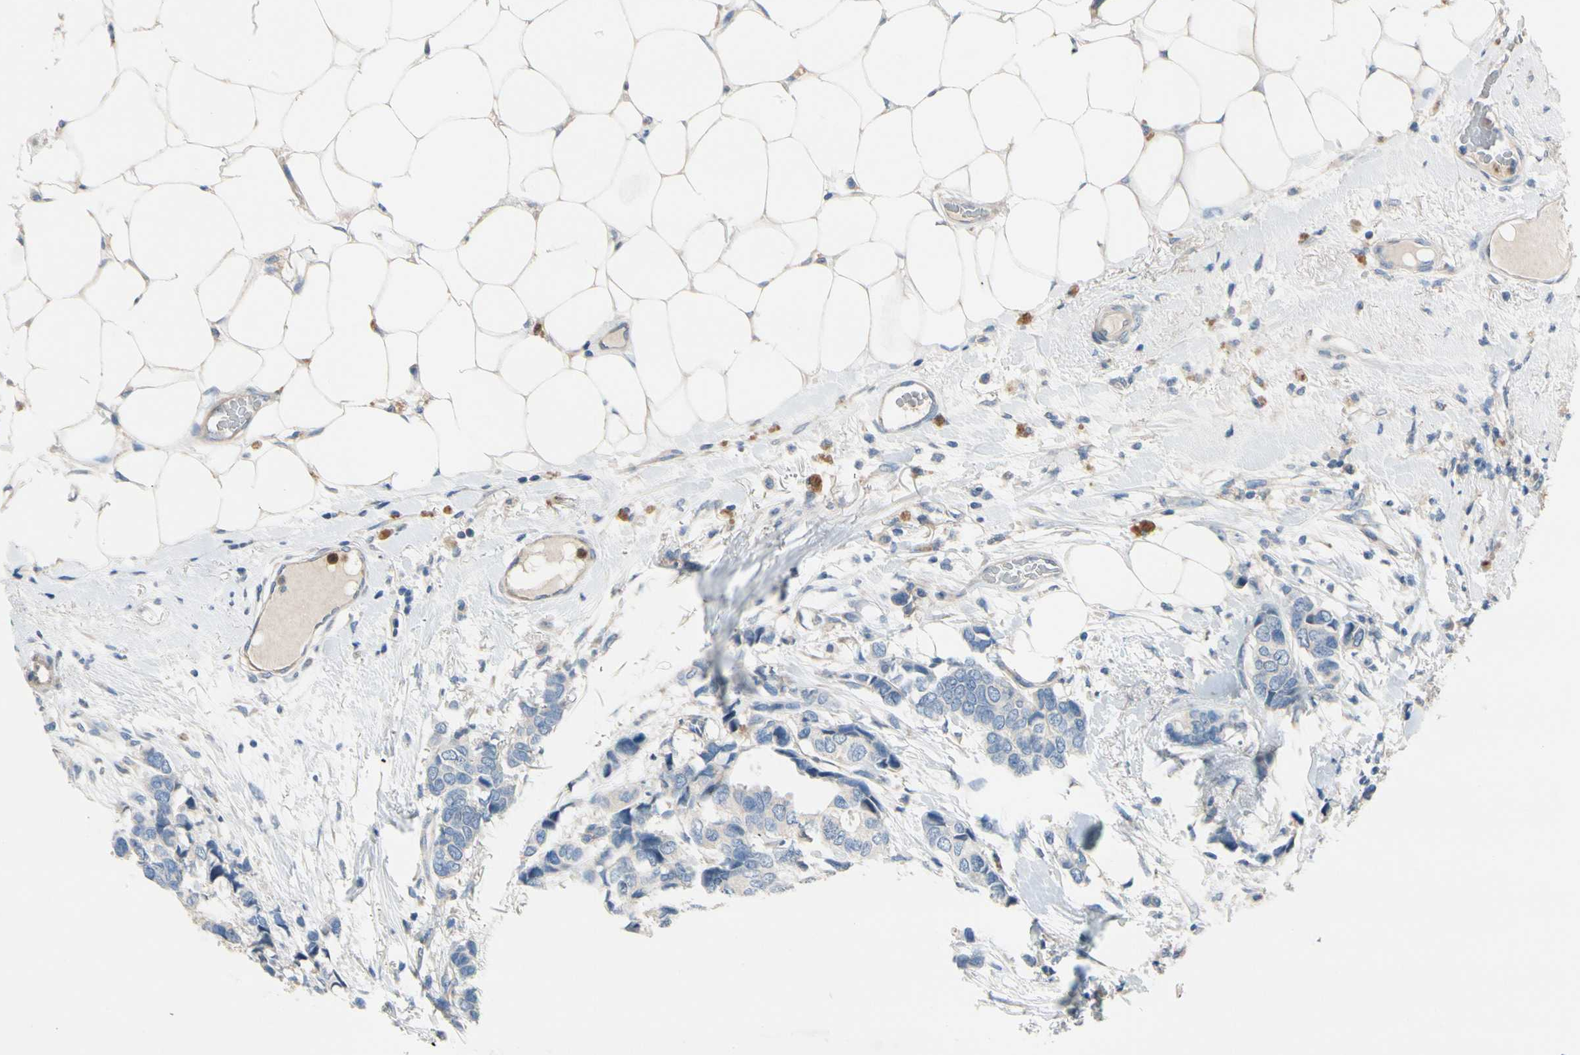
{"staining": {"intensity": "negative", "quantity": "none", "location": "none"}, "tissue": "breast cancer", "cell_type": "Tumor cells", "image_type": "cancer", "snomed": [{"axis": "morphology", "description": "Duct carcinoma"}, {"axis": "topography", "description": "Breast"}], "caption": "This is an immunohistochemistry photomicrograph of breast cancer (infiltrating ductal carcinoma). There is no positivity in tumor cells.", "gene": "SIGLEC5", "patient": {"sex": "female", "age": 87}}